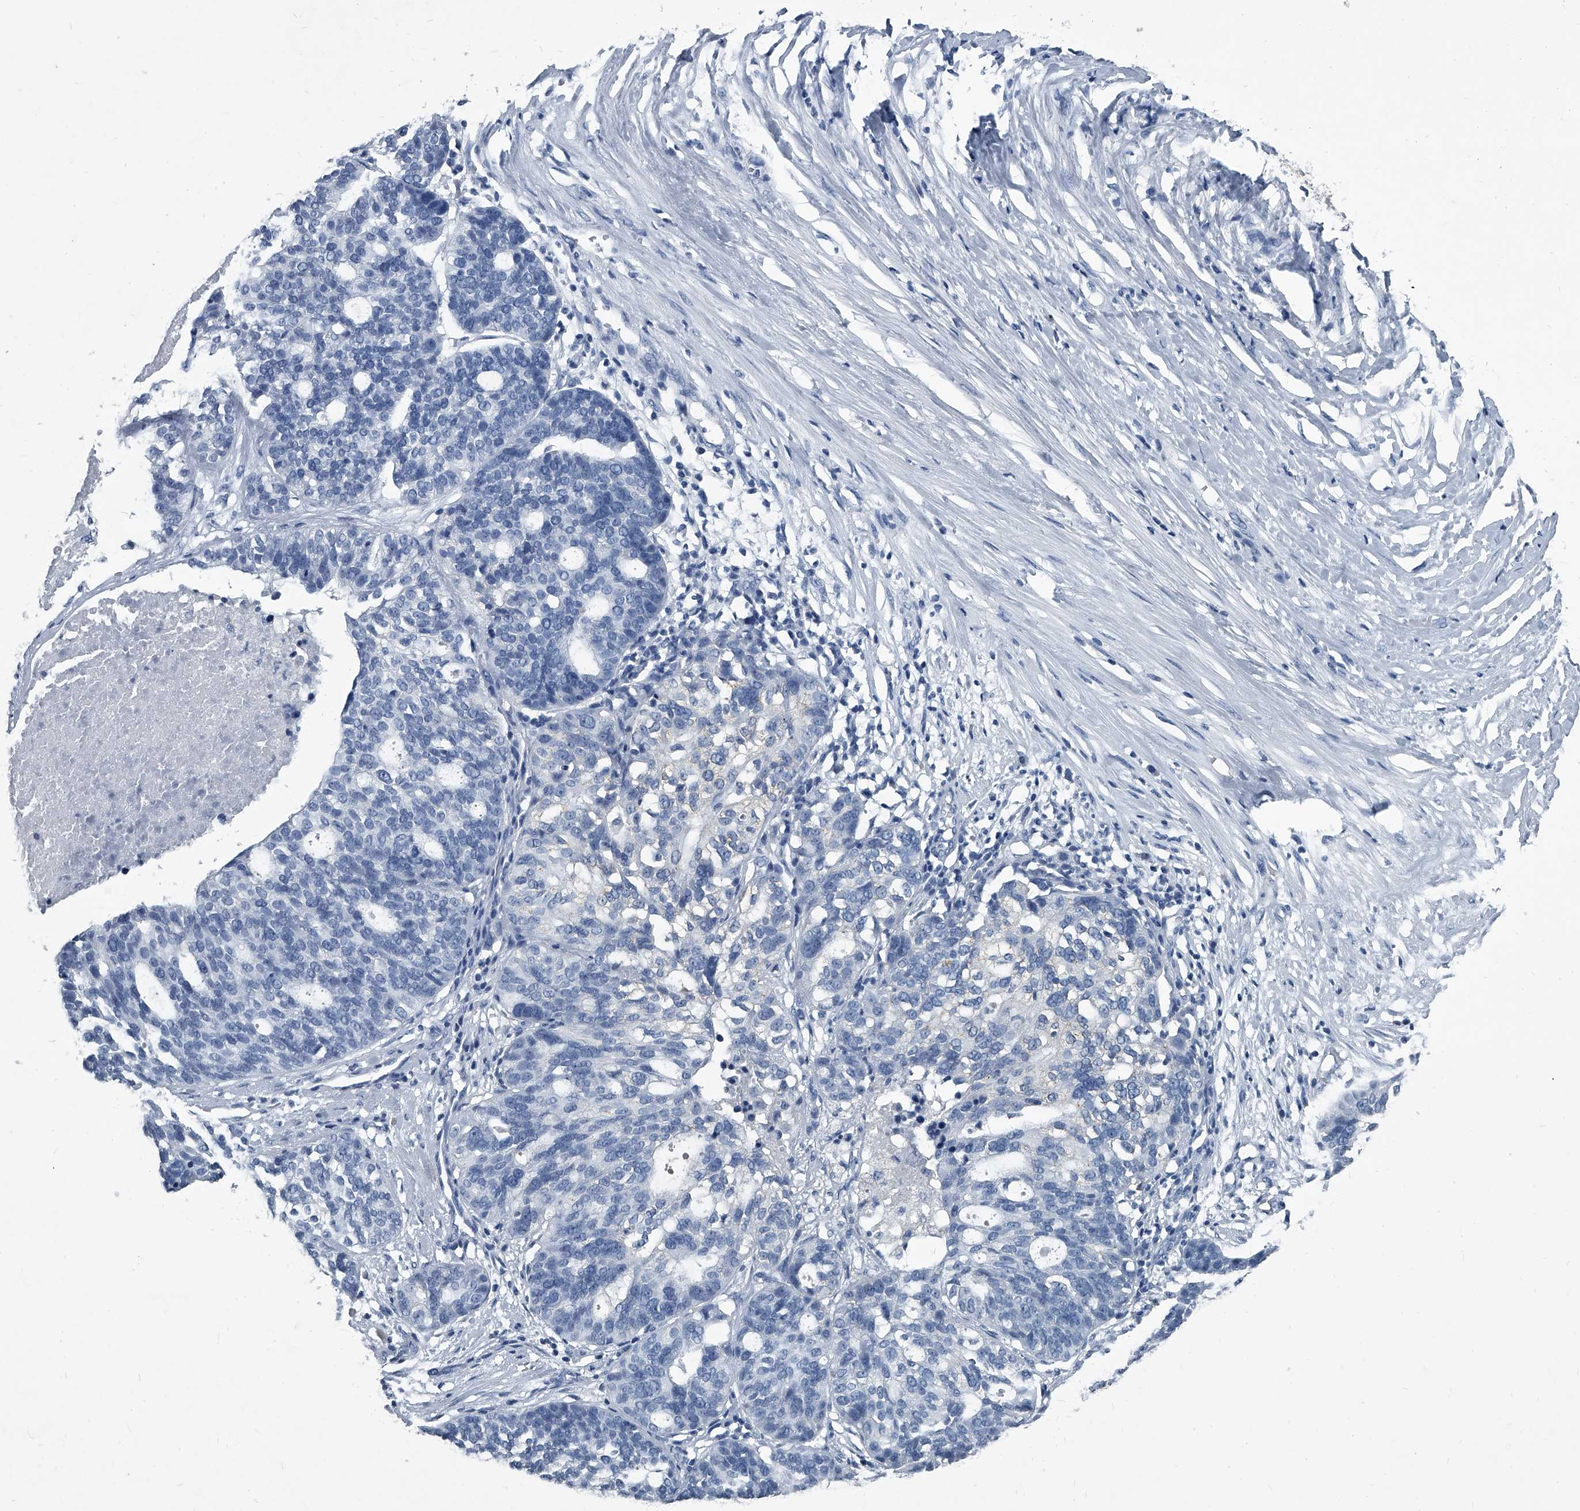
{"staining": {"intensity": "negative", "quantity": "none", "location": "none"}, "tissue": "ovarian cancer", "cell_type": "Tumor cells", "image_type": "cancer", "snomed": [{"axis": "morphology", "description": "Cystadenocarcinoma, serous, NOS"}, {"axis": "topography", "description": "Ovary"}], "caption": "This is a histopathology image of IHC staining of ovarian cancer (serous cystadenocarcinoma), which shows no positivity in tumor cells.", "gene": "BCAS1", "patient": {"sex": "female", "age": 59}}